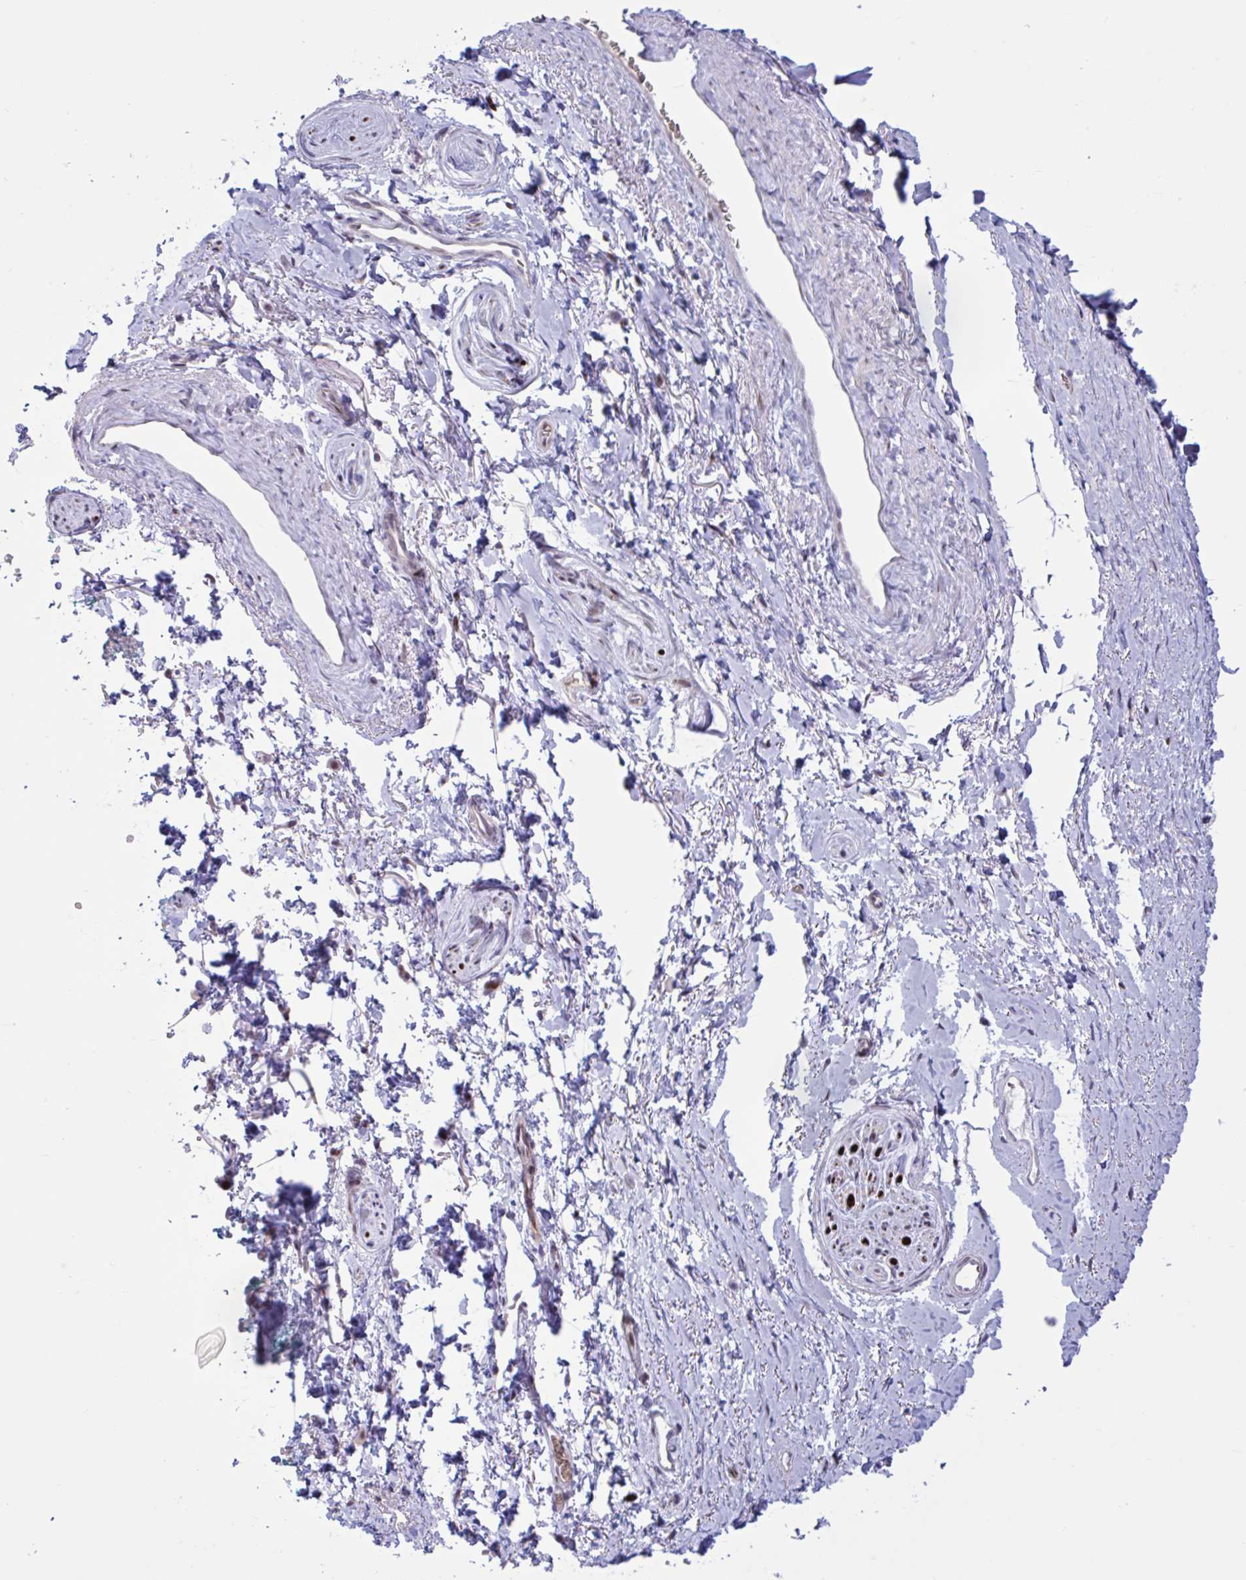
{"staining": {"intensity": "negative", "quantity": "none", "location": "none"}, "tissue": "adipose tissue", "cell_type": "Adipocytes", "image_type": "normal", "snomed": [{"axis": "morphology", "description": "Normal tissue, NOS"}, {"axis": "topography", "description": "Vulva"}, {"axis": "topography", "description": "Peripheral nerve tissue"}], "caption": "Immunohistochemical staining of normal adipose tissue demonstrates no significant expression in adipocytes. (DAB (3,3'-diaminobenzidine) immunohistochemistry with hematoxylin counter stain).", "gene": "RBL1", "patient": {"sex": "female", "age": 66}}